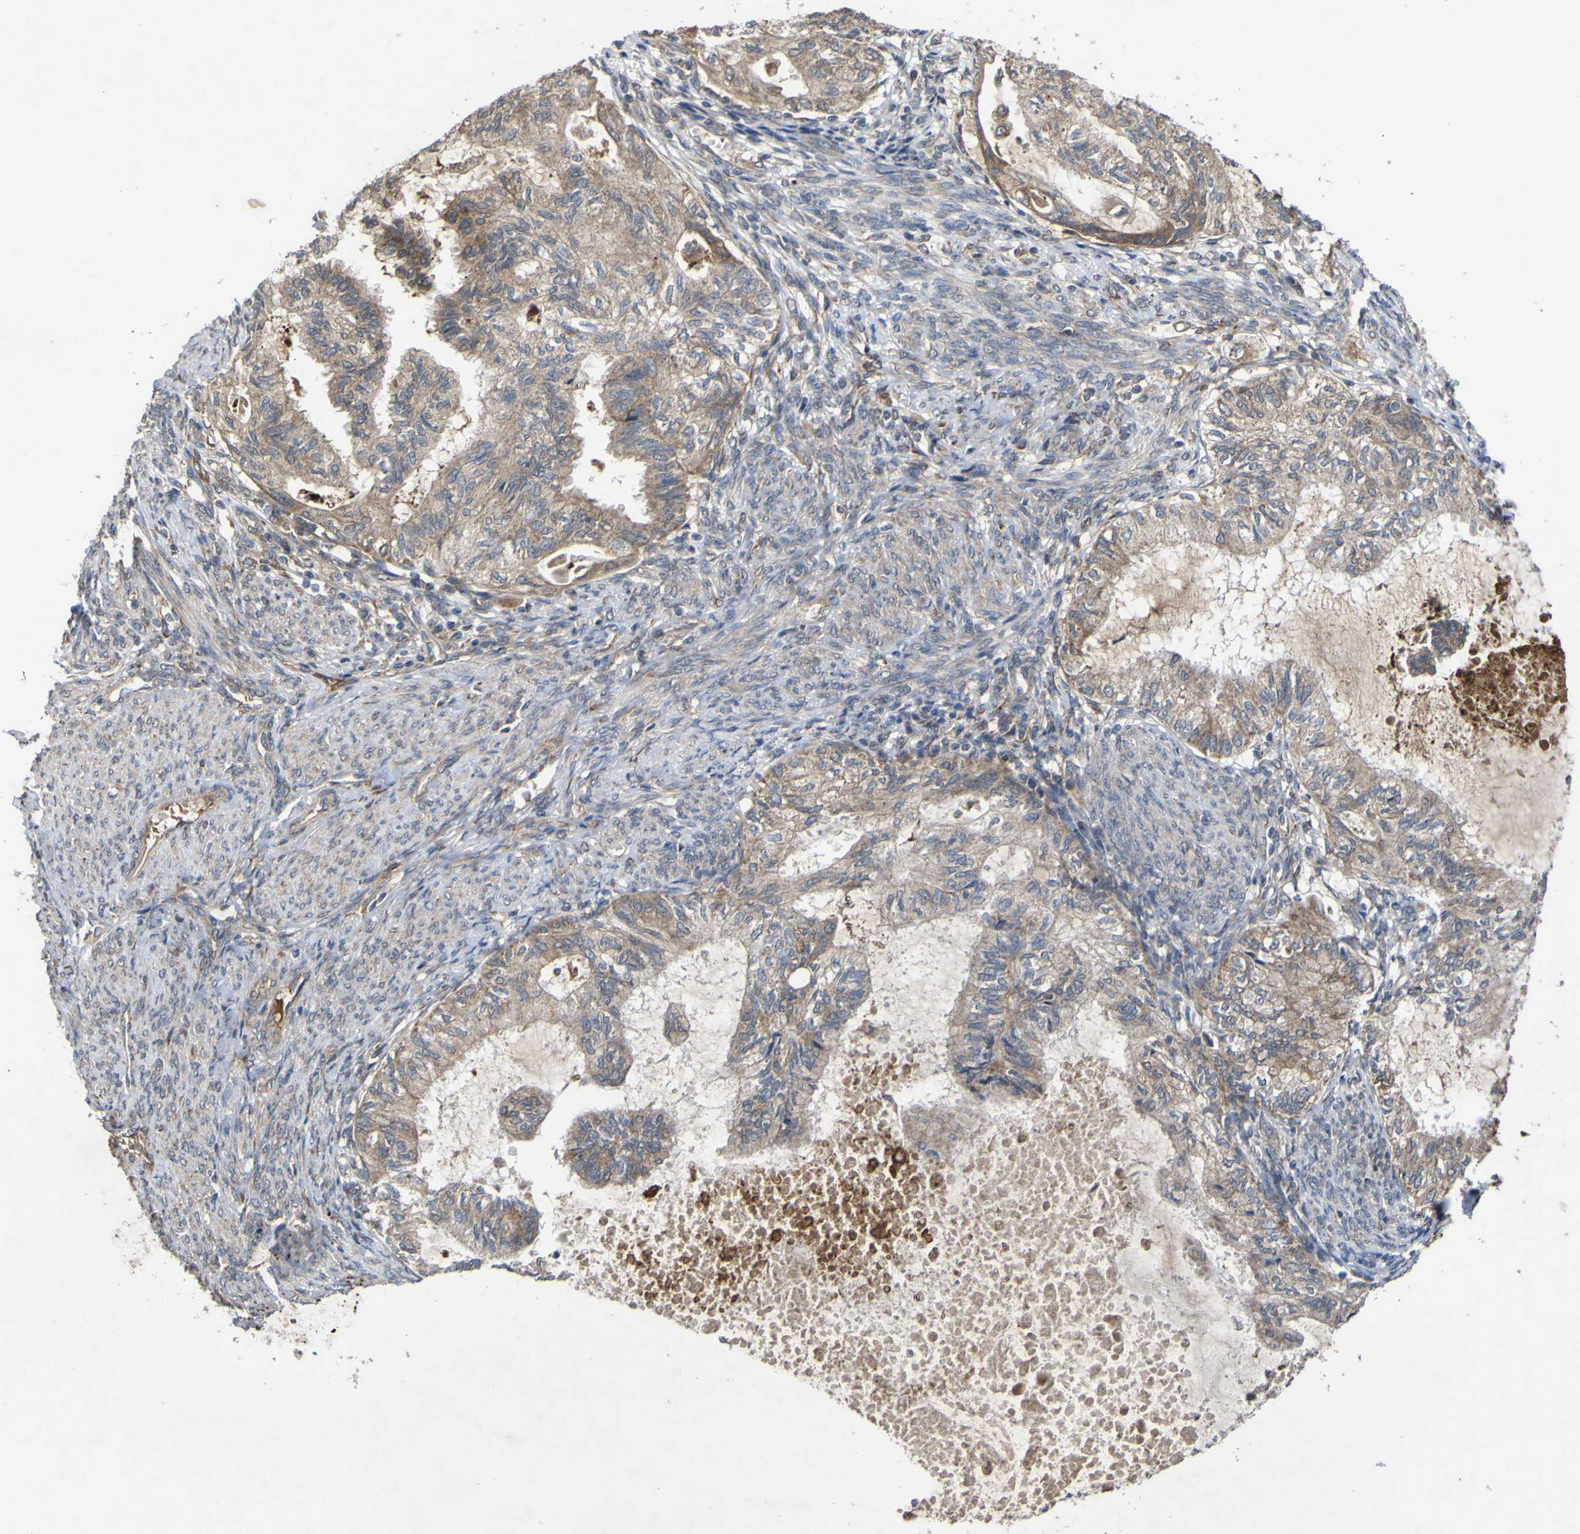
{"staining": {"intensity": "weak", "quantity": ">75%", "location": "cytoplasmic/membranous"}, "tissue": "cervical cancer", "cell_type": "Tumor cells", "image_type": "cancer", "snomed": [{"axis": "morphology", "description": "Normal tissue, NOS"}, {"axis": "morphology", "description": "Adenocarcinoma, NOS"}, {"axis": "topography", "description": "Cervix"}, {"axis": "topography", "description": "Endometrium"}], "caption": "Adenocarcinoma (cervical) stained with DAB immunohistochemistry shows low levels of weak cytoplasmic/membranous expression in approximately >75% of tumor cells.", "gene": "IRAK2", "patient": {"sex": "female", "age": 86}}